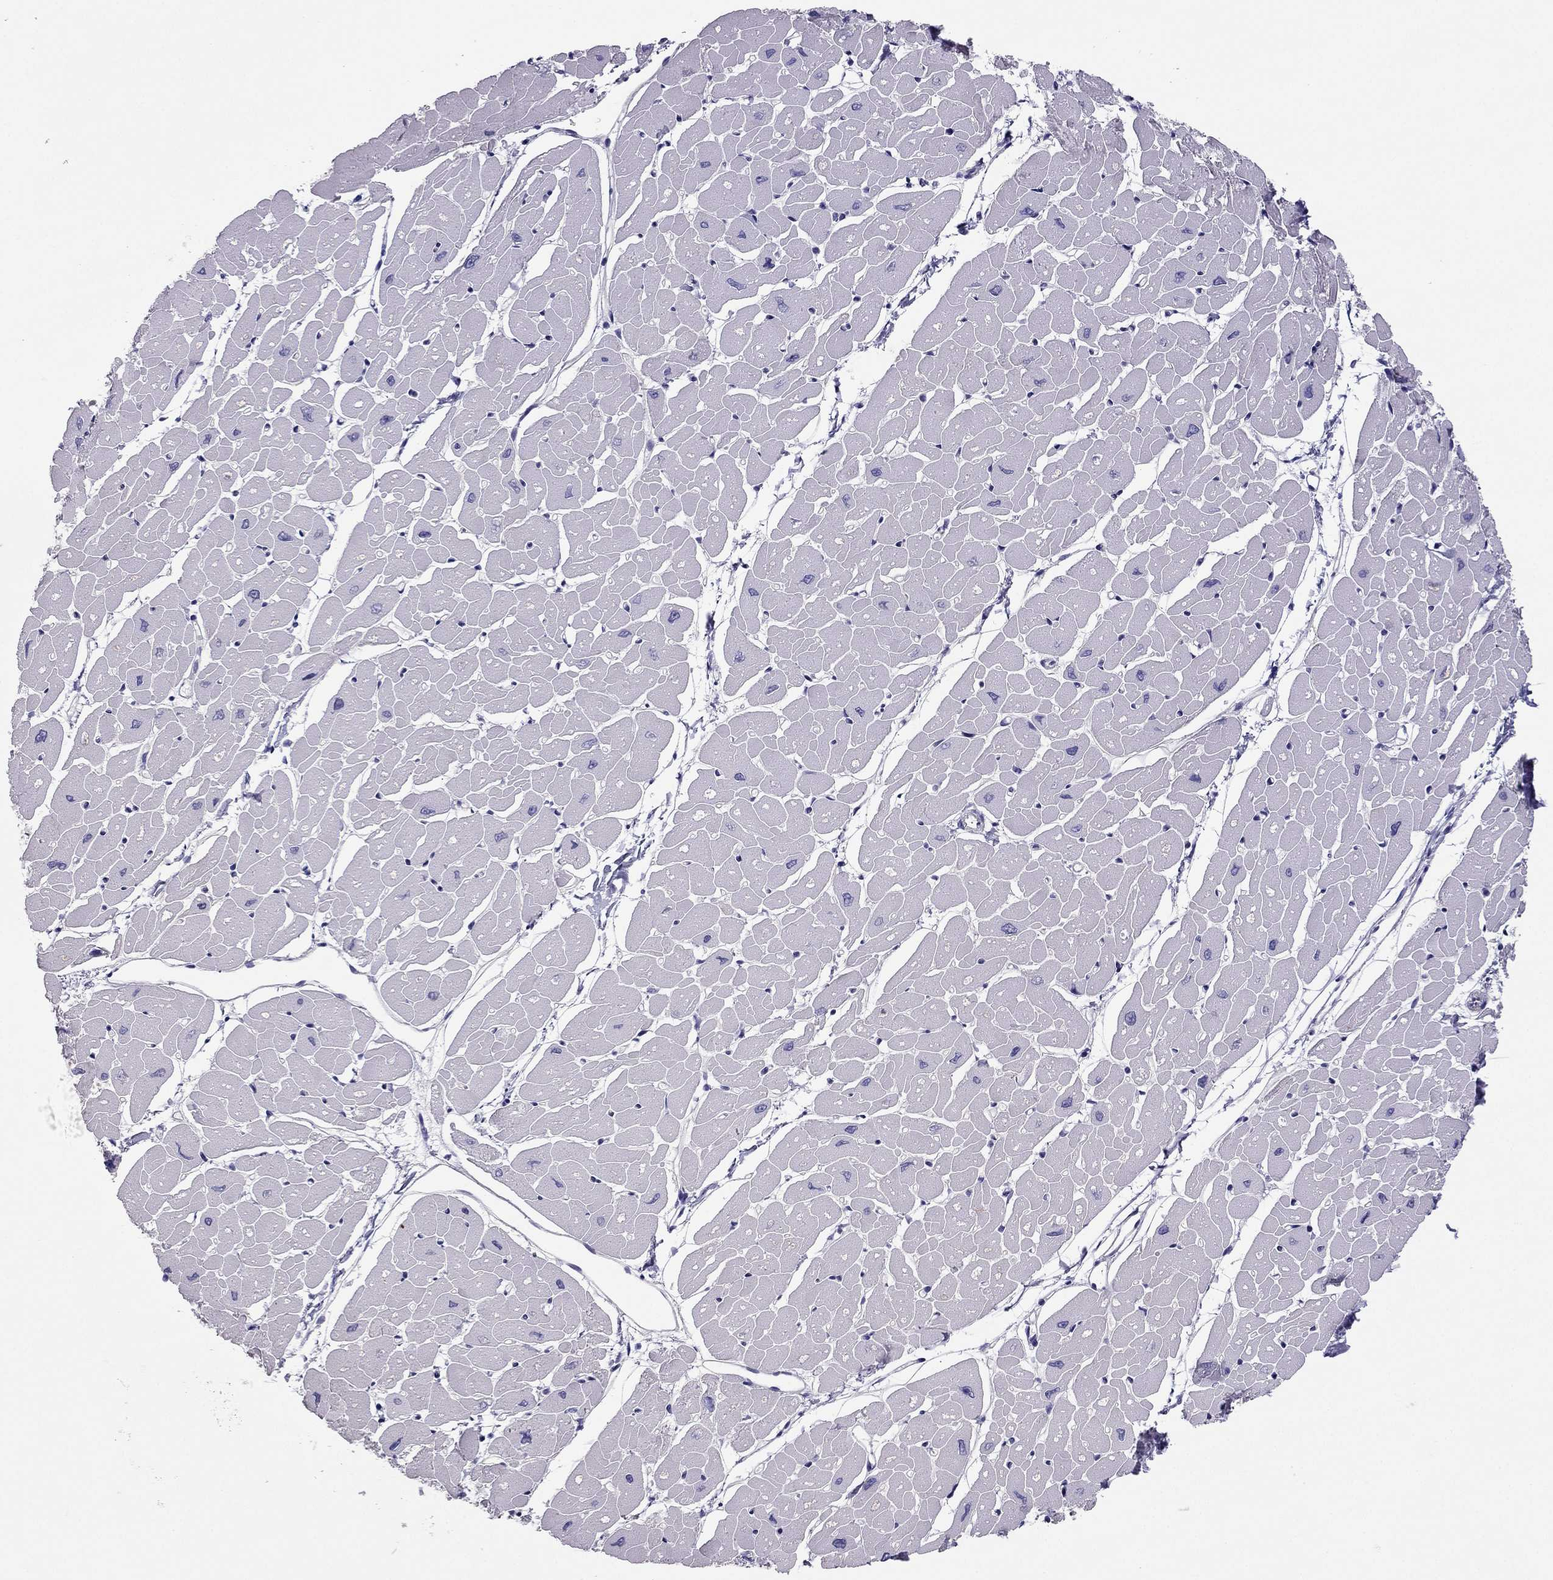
{"staining": {"intensity": "negative", "quantity": "none", "location": "none"}, "tissue": "heart muscle", "cell_type": "Cardiomyocytes", "image_type": "normal", "snomed": [{"axis": "morphology", "description": "Normal tissue, NOS"}, {"axis": "topography", "description": "Heart"}], "caption": "Immunohistochemistry micrograph of normal heart muscle: heart muscle stained with DAB (3,3'-diaminobenzidine) displays no significant protein expression in cardiomyocytes.", "gene": "PDE6A", "patient": {"sex": "male", "age": 57}}